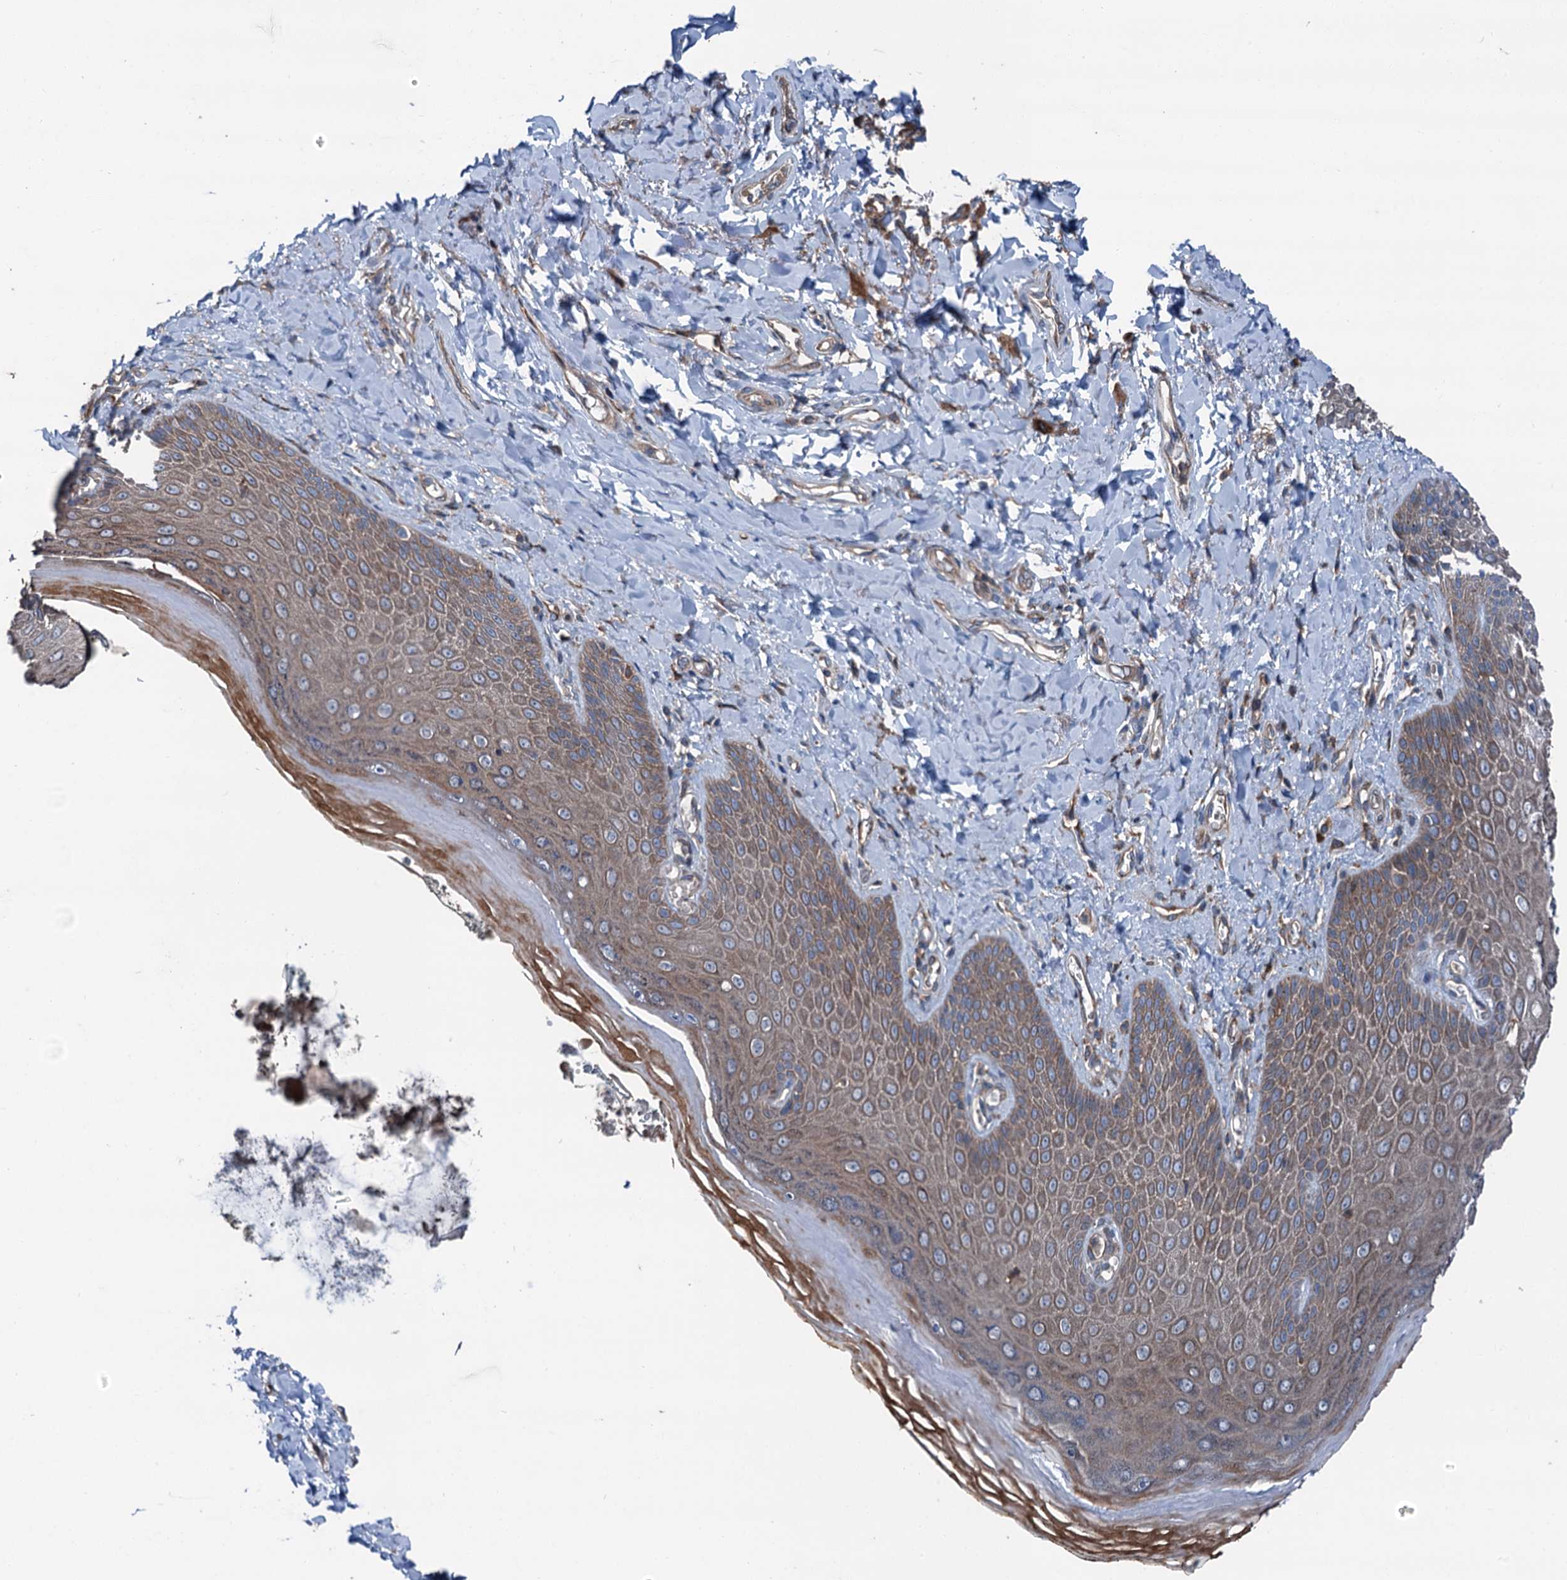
{"staining": {"intensity": "moderate", "quantity": ">75%", "location": "cytoplasmic/membranous"}, "tissue": "skin", "cell_type": "Epidermal cells", "image_type": "normal", "snomed": [{"axis": "morphology", "description": "Normal tissue, NOS"}, {"axis": "topography", "description": "Anal"}], "caption": "Immunohistochemical staining of unremarkable human skin shows >75% levels of moderate cytoplasmic/membranous protein expression in about >75% of epidermal cells.", "gene": "RUFY1", "patient": {"sex": "male", "age": 78}}